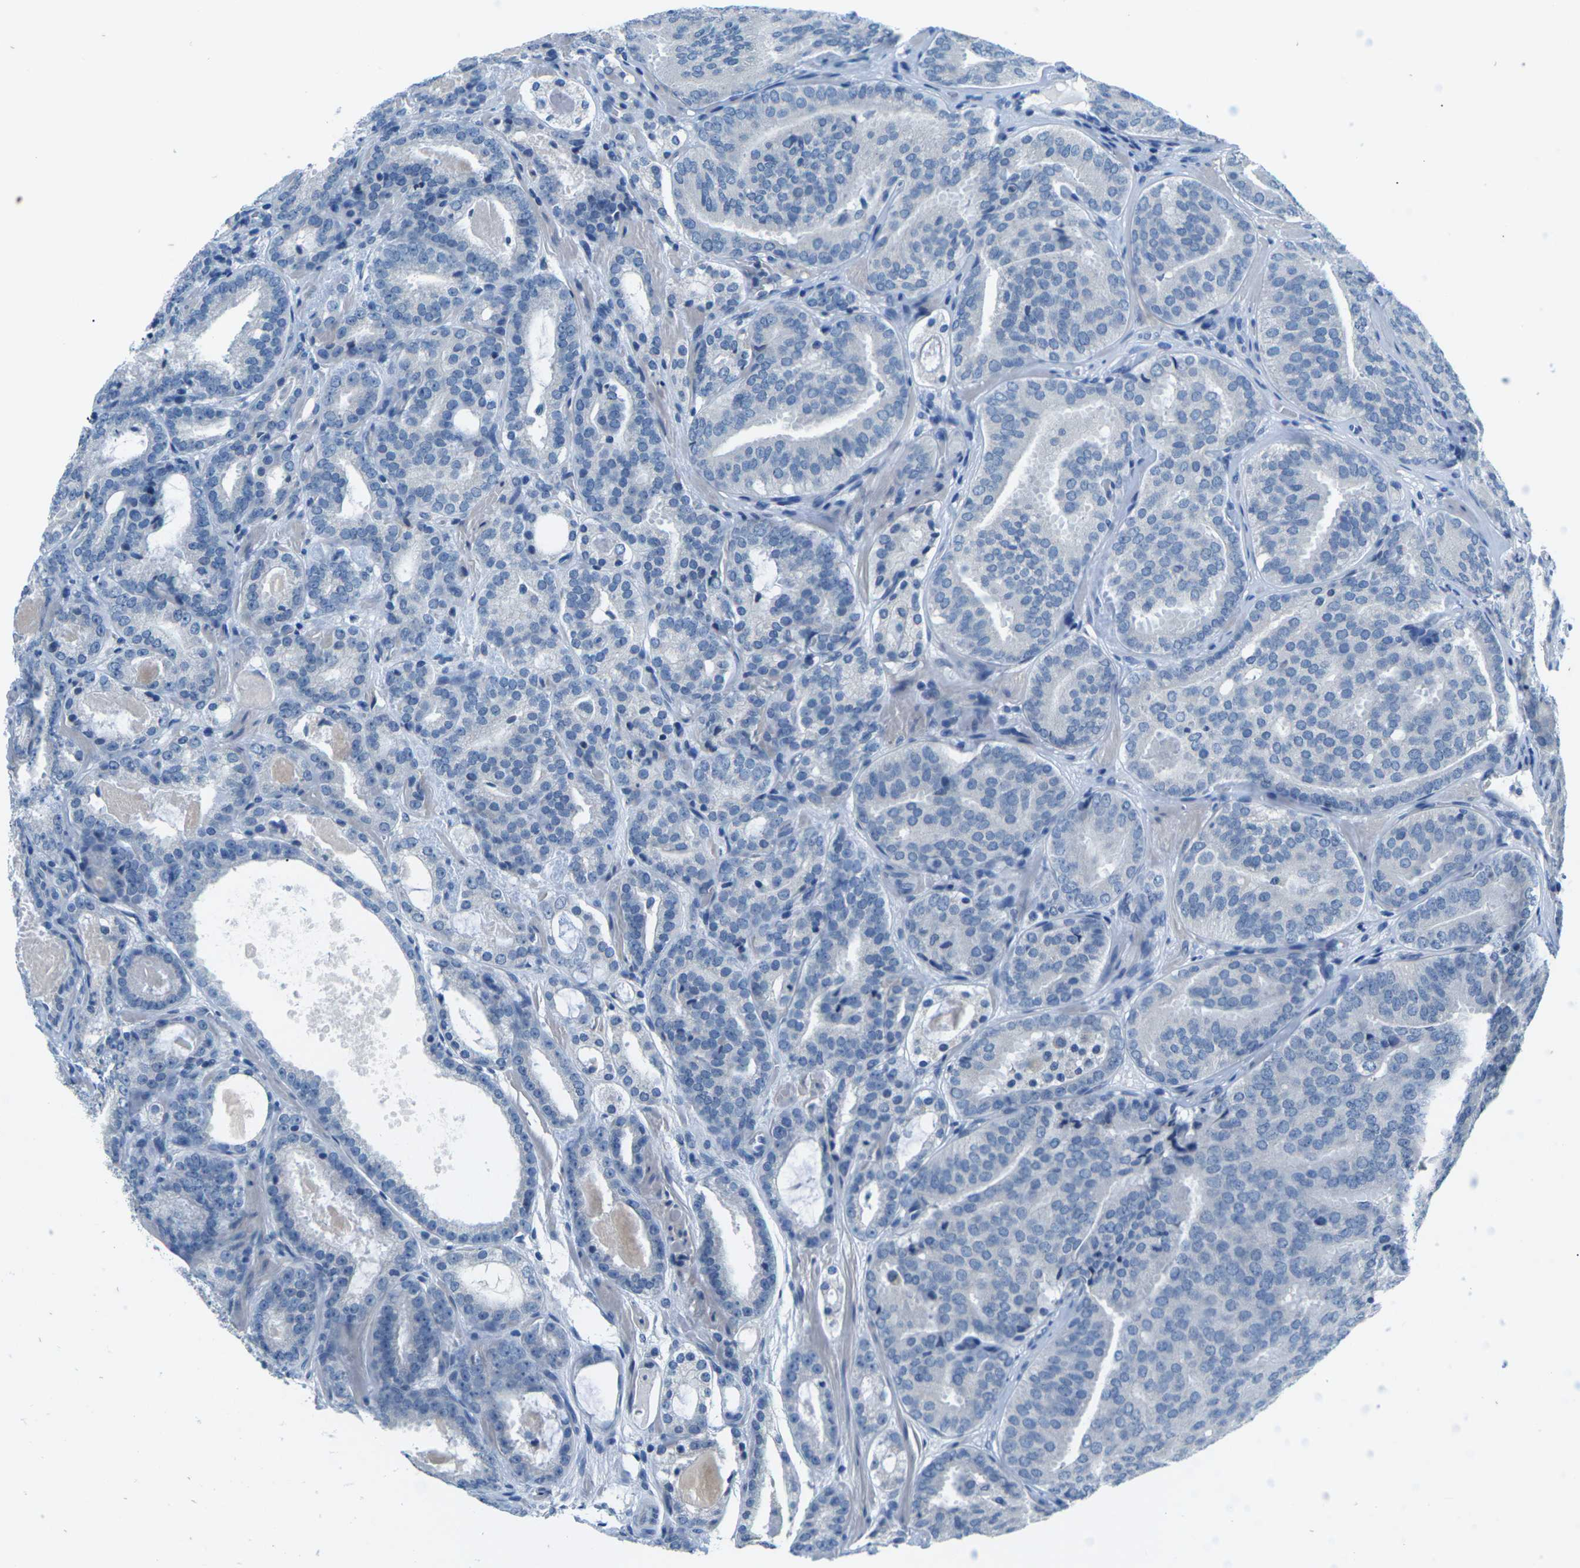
{"staining": {"intensity": "negative", "quantity": "none", "location": "none"}, "tissue": "prostate cancer", "cell_type": "Tumor cells", "image_type": "cancer", "snomed": [{"axis": "morphology", "description": "Adenocarcinoma, Low grade"}, {"axis": "topography", "description": "Prostate"}], "caption": "A photomicrograph of human prostate low-grade adenocarcinoma is negative for staining in tumor cells. (DAB (3,3'-diaminobenzidine) IHC visualized using brightfield microscopy, high magnification).", "gene": "UMOD", "patient": {"sex": "male", "age": 69}}